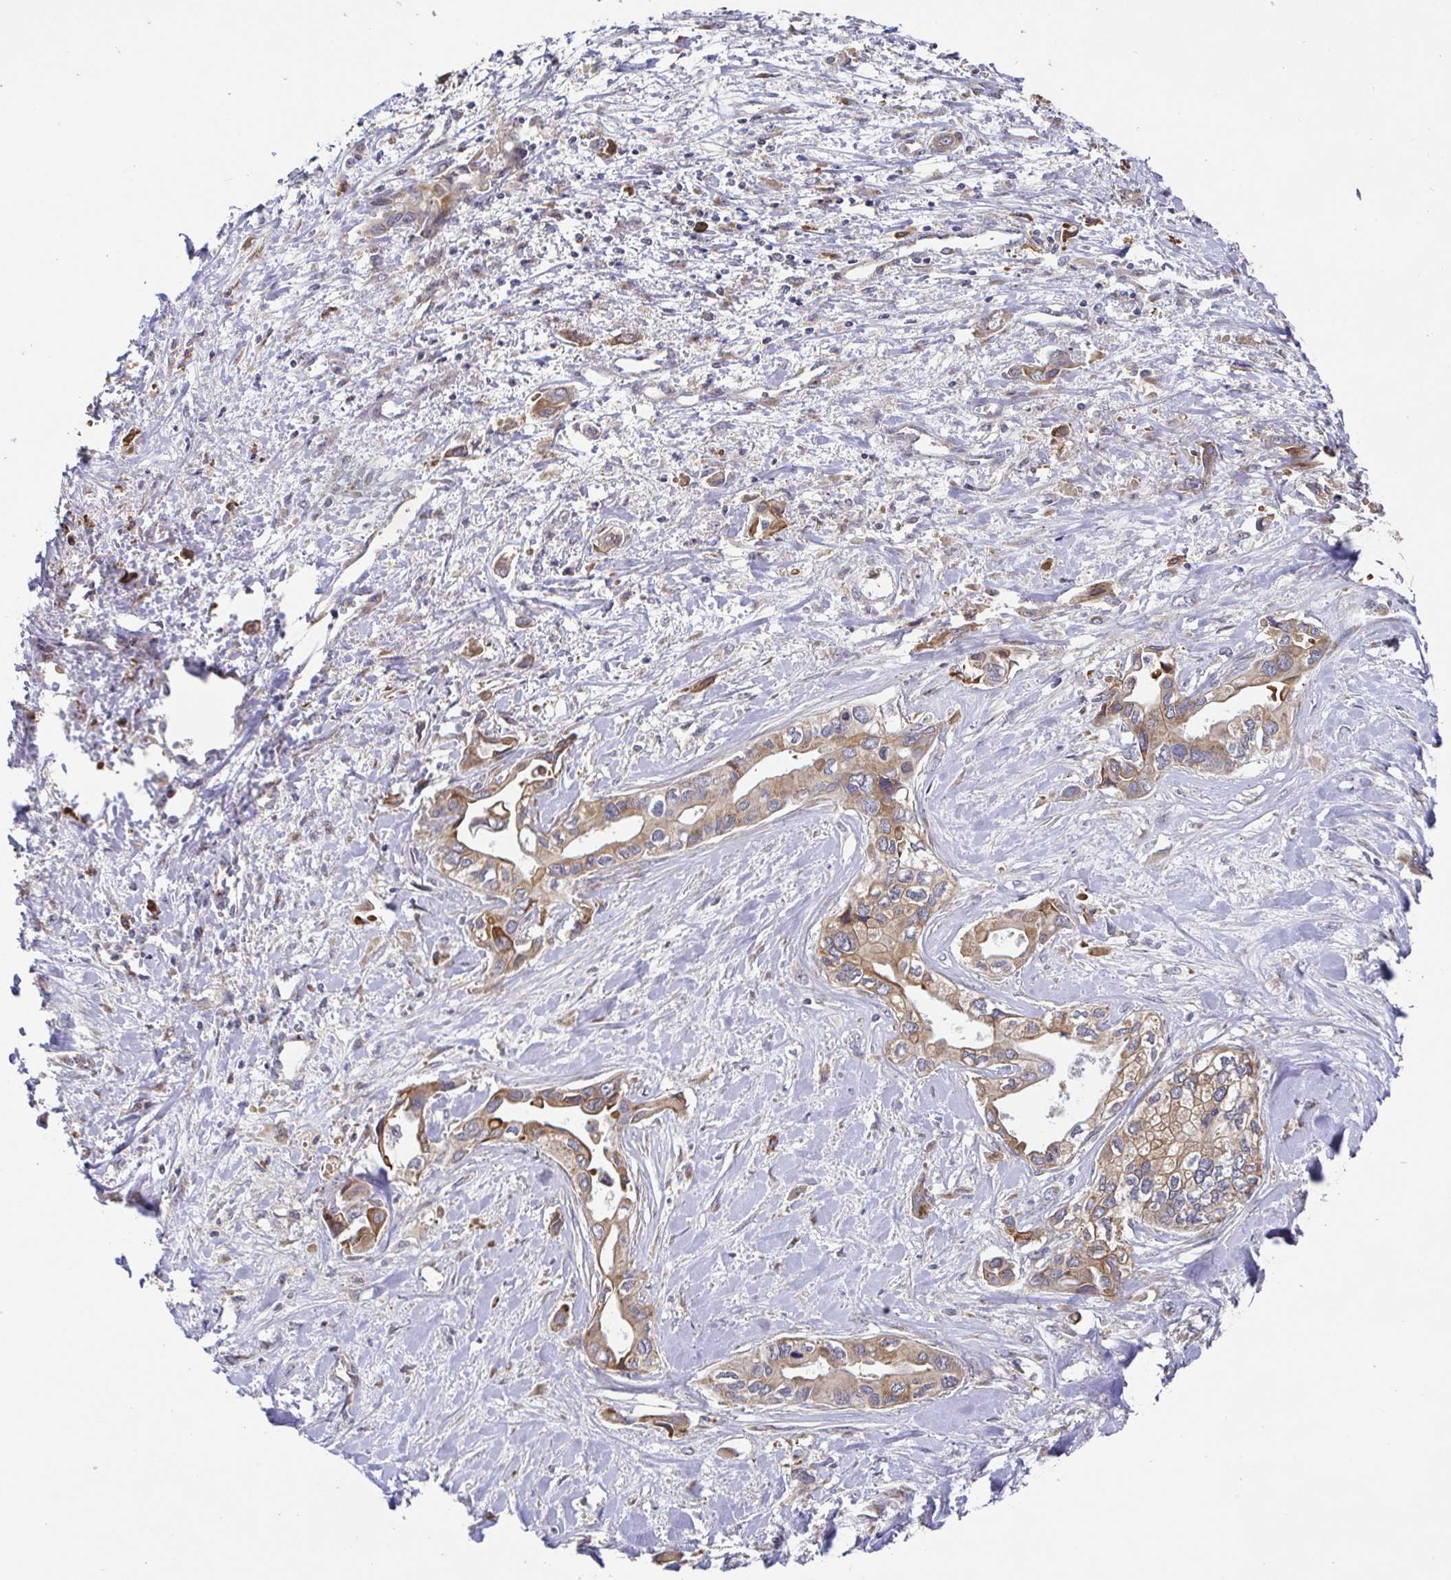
{"staining": {"intensity": "weak", "quantity": ">75%", "location": "cytoplasmic/membranous"}, "tissue": "liver cancer", "cell_type": "Tumor cells", "image_type": "cancer", "snomed": [{"axis": "morphology", "description": "Cholangiocarcinoma"}, {"axis": "topography", "description": "Liver"}], "caption": "A brown stain highlights weak cytoplasmic/membranous positivity of a protein in human liver cancer tumor cells.", "gene": "ELP1", "patient": {"sex": "female", "age": 64}}